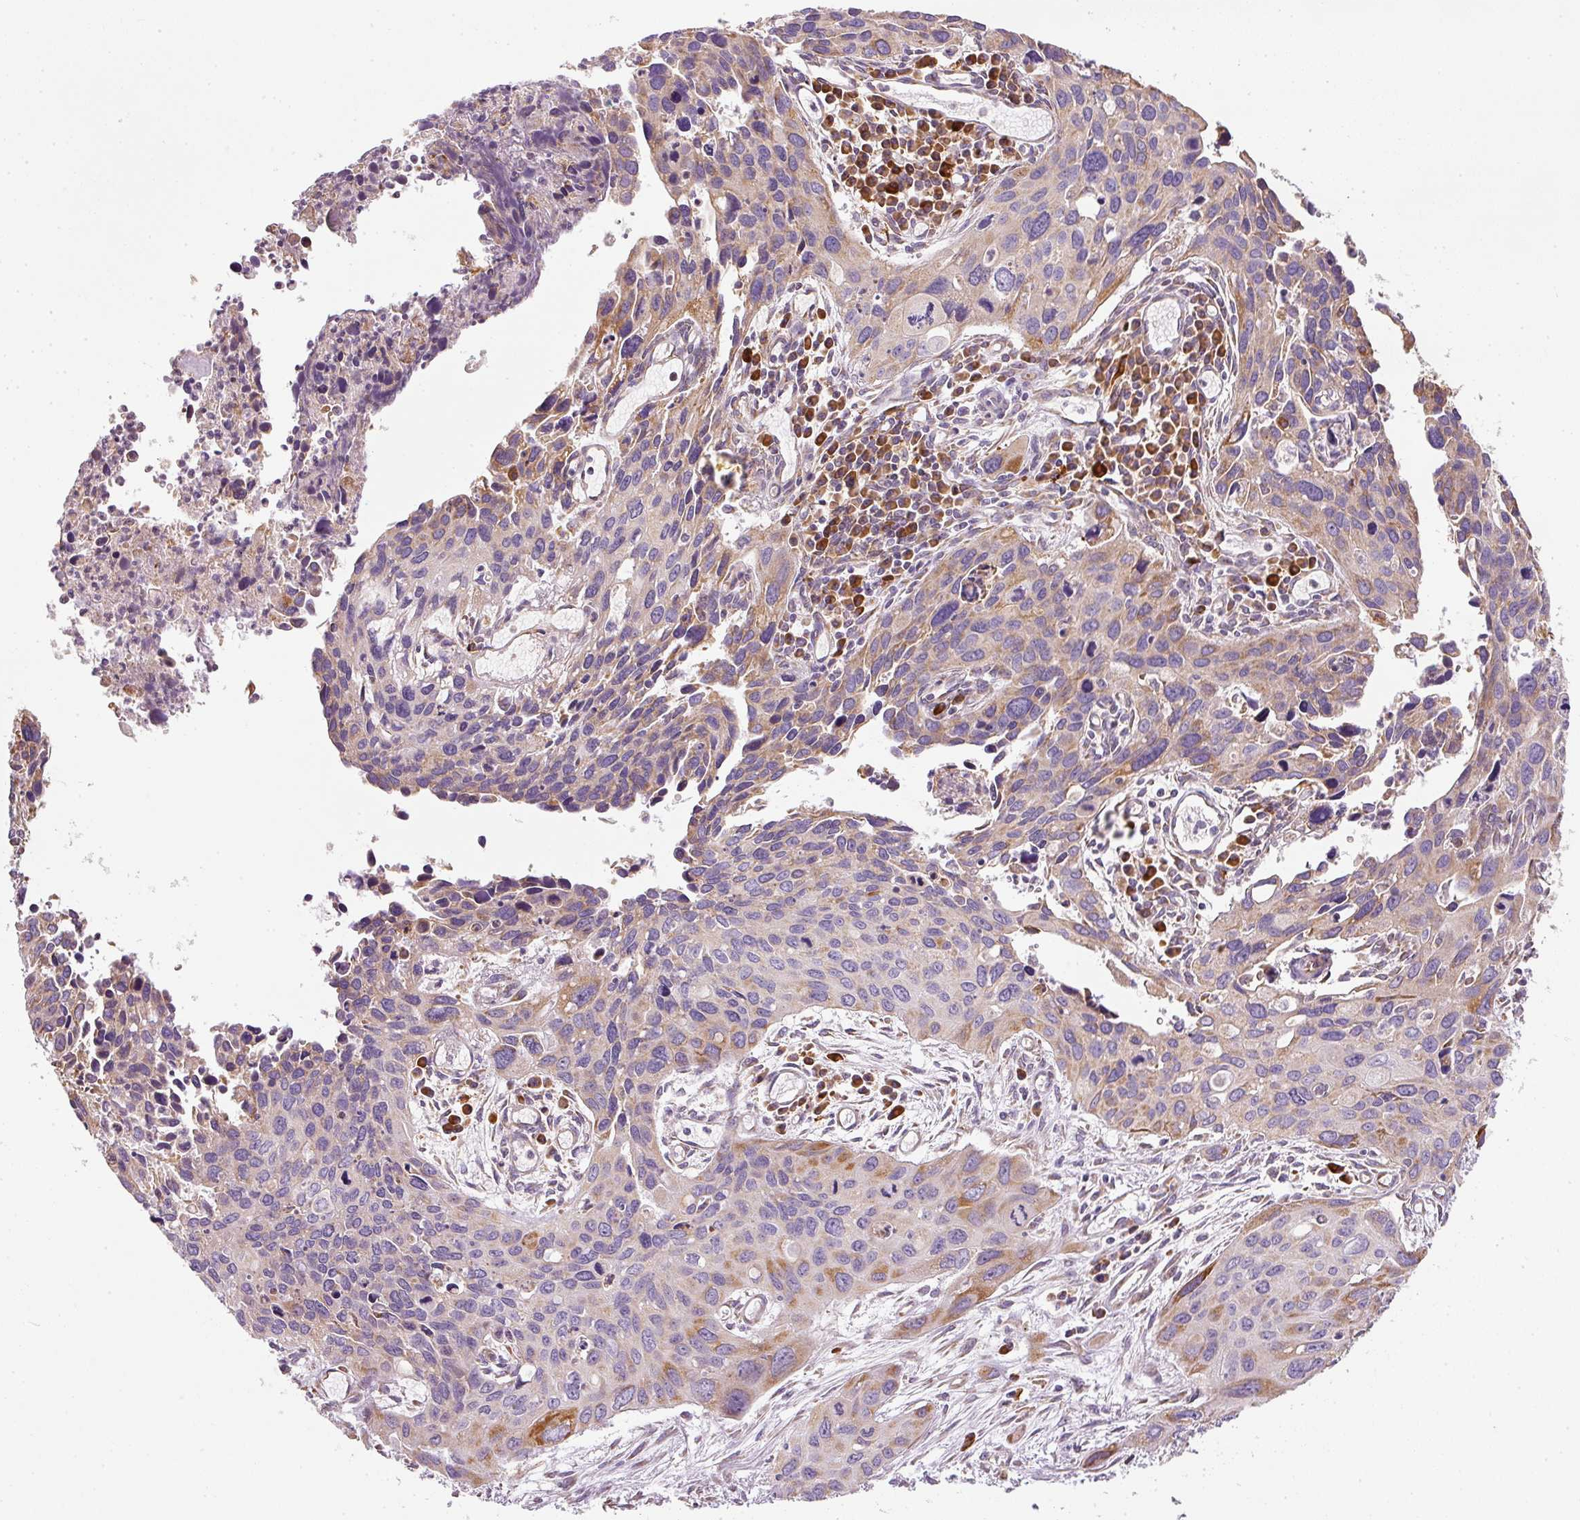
{"staining": {"intensity": "moderate", "quantity": "<25%", "location": "cytoplasmic/membranous"}, "tissue": "cervical cancer", "cell_type": "Tumor cells", "image_type": "cancer", "snomed": [{"axis": "morphology", "description": "Squamous cell carcinoma, NOS"}, {"axis": "topography", "description": "Cervix"}], "caption": "Brown immunohistochemical staining in human cervical cancer exhibits moderate cytoplasmic/membranous positivity in about <25% of tumor cells.", "gene": "MORN4", "patient": {"sex": "female", "age": 55}}